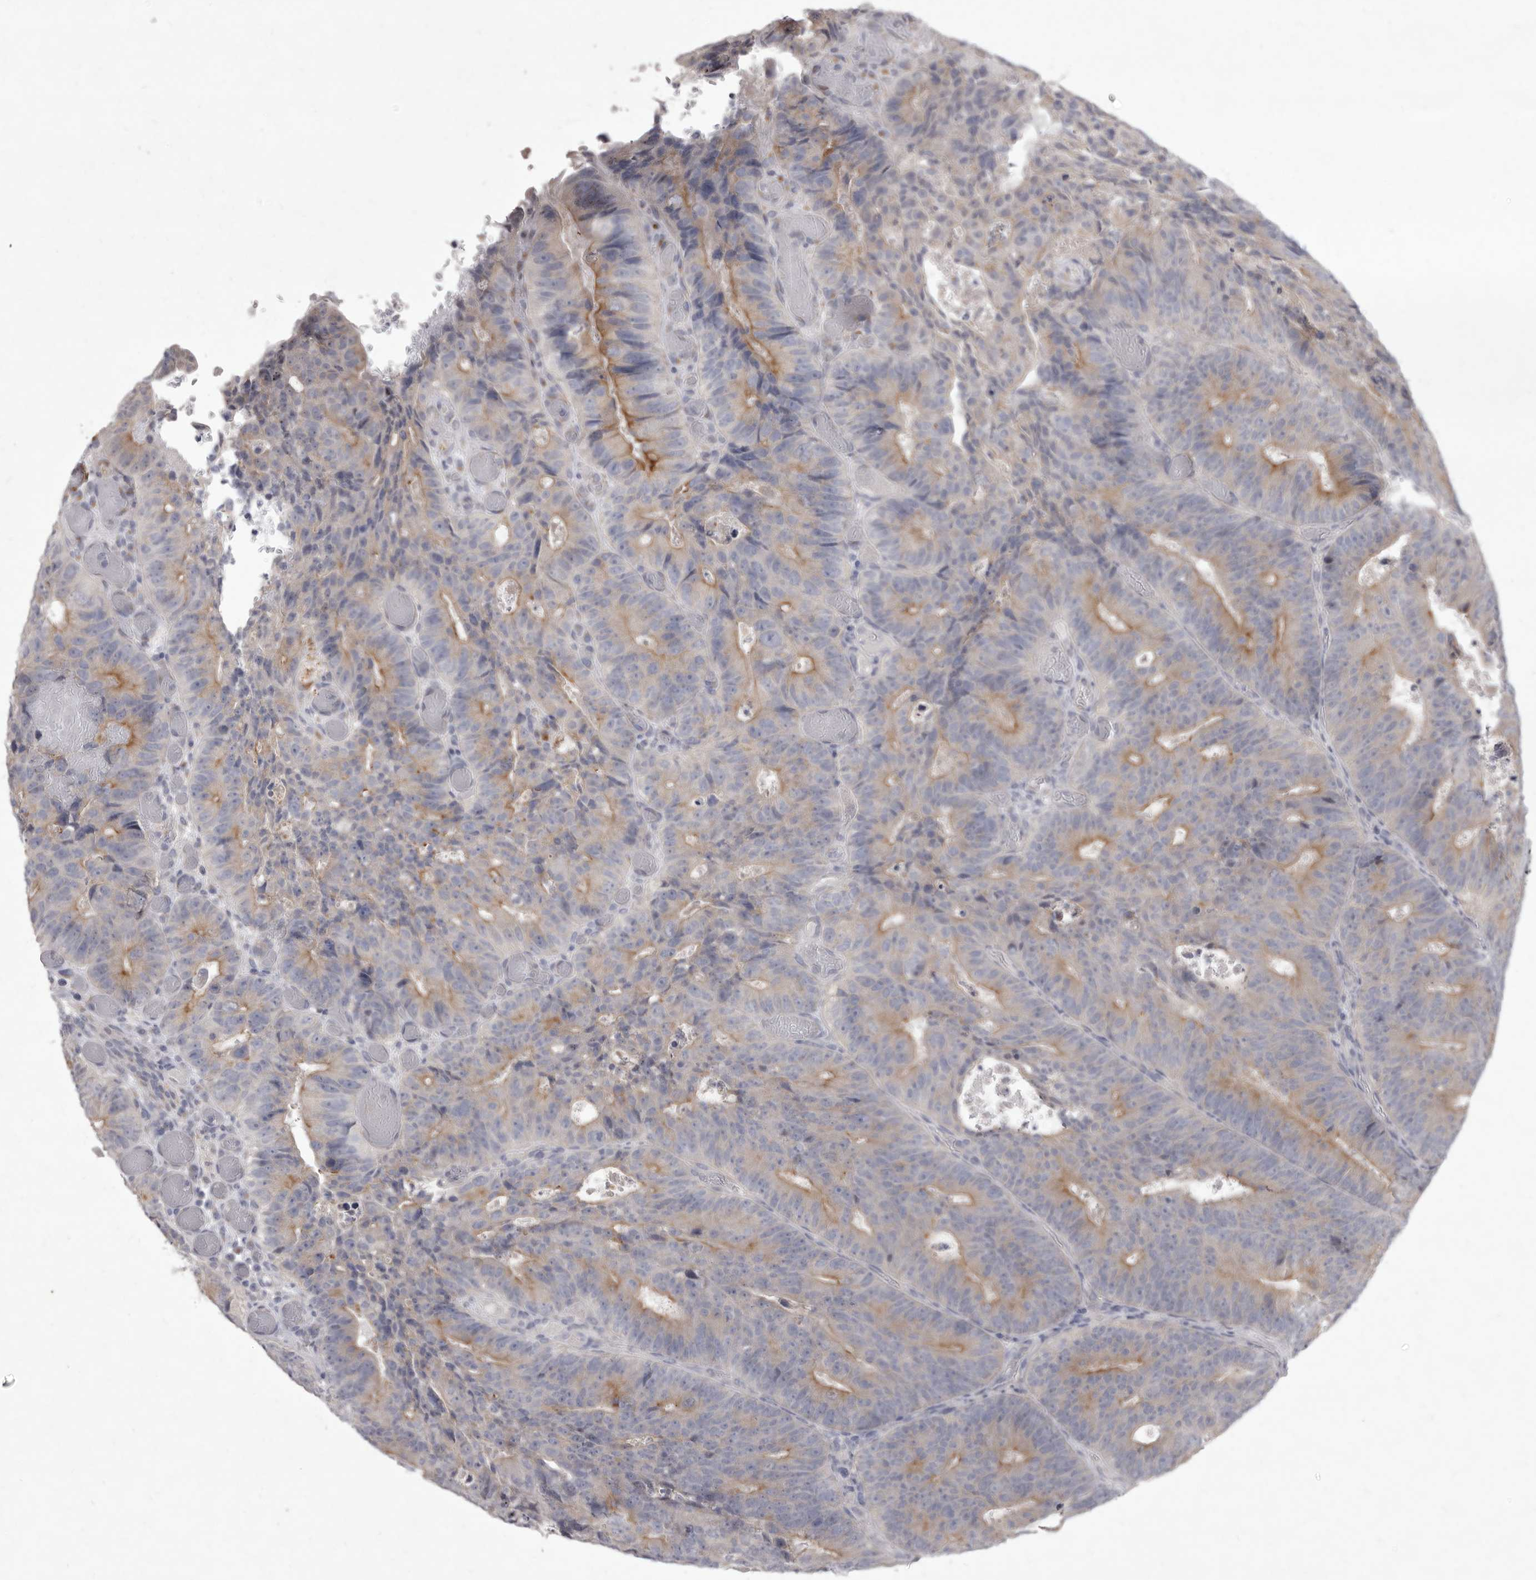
{"staining": {"intensity": "moderate", "quantity": "25%-75%", "location": "cytoplasmic/membranous"}, "tissue": "colorectal cancer", "cell_type": "Tumor cells", "image_type": "cancer", "snomed": [{"axis": "morphology", "description": "Adenocarcinoma, NOS"}, {"axis": "topography", "description": "Colon"}], "caption": "Immunohistochemistry (DAB) staining of human colorectal cancer displays moderate cytoplasmic/membranous protein positivity in approximately 25%-75% of tumor cells.", "gene": "P2RX6", "patient": {"sex": "male", "age": 87}}